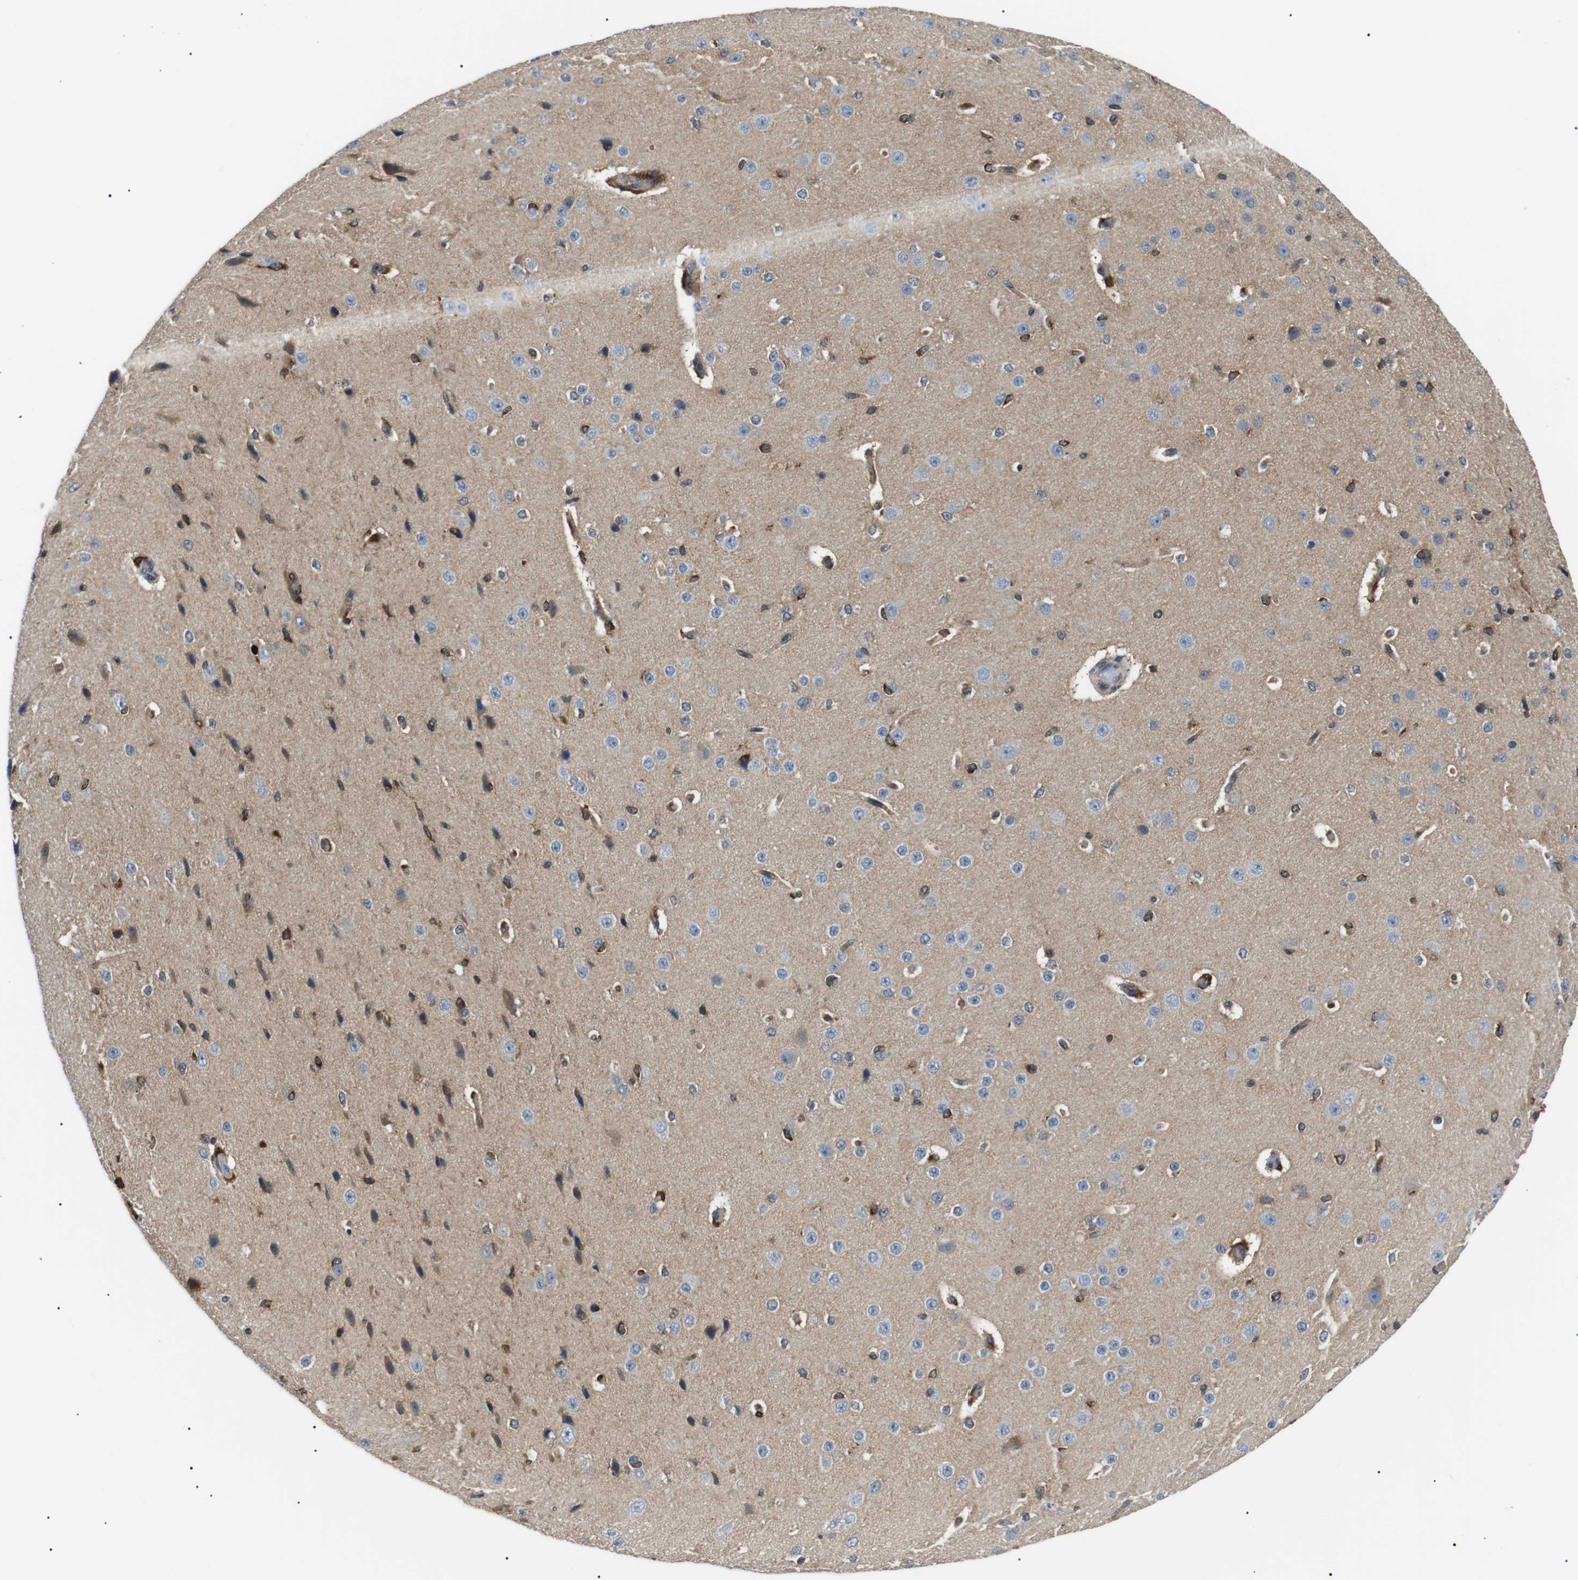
{"staining": {"intensity": "moderate", "quantity": "25%-75%", "location": "cytoplasmic/membranous"}, "tissue": "cerebral cortex", "cell_type": "Endothelial cells", "image_type": "normal", "snomed": [{"axis": "morphology", "description": "Normal tissue, NOS"}, {"axis": "morphology", "description": "Developmental malformation"}, {"axis": "topography", "description": "Cerebral cortex"}], "caption": "Immunohistochemistry (IHC) histopathology image of normal cerebral cortex: human cerebral cortex stained using IHC exhibits medium levels of moderate protein expression localized specifically in the cytoplasmic/membranous of endothelial cells, appearing as a cytoplasmic/membranous brown color.", "gene": "RAB9A", "patient": {"sex": "female", "age": 30}}